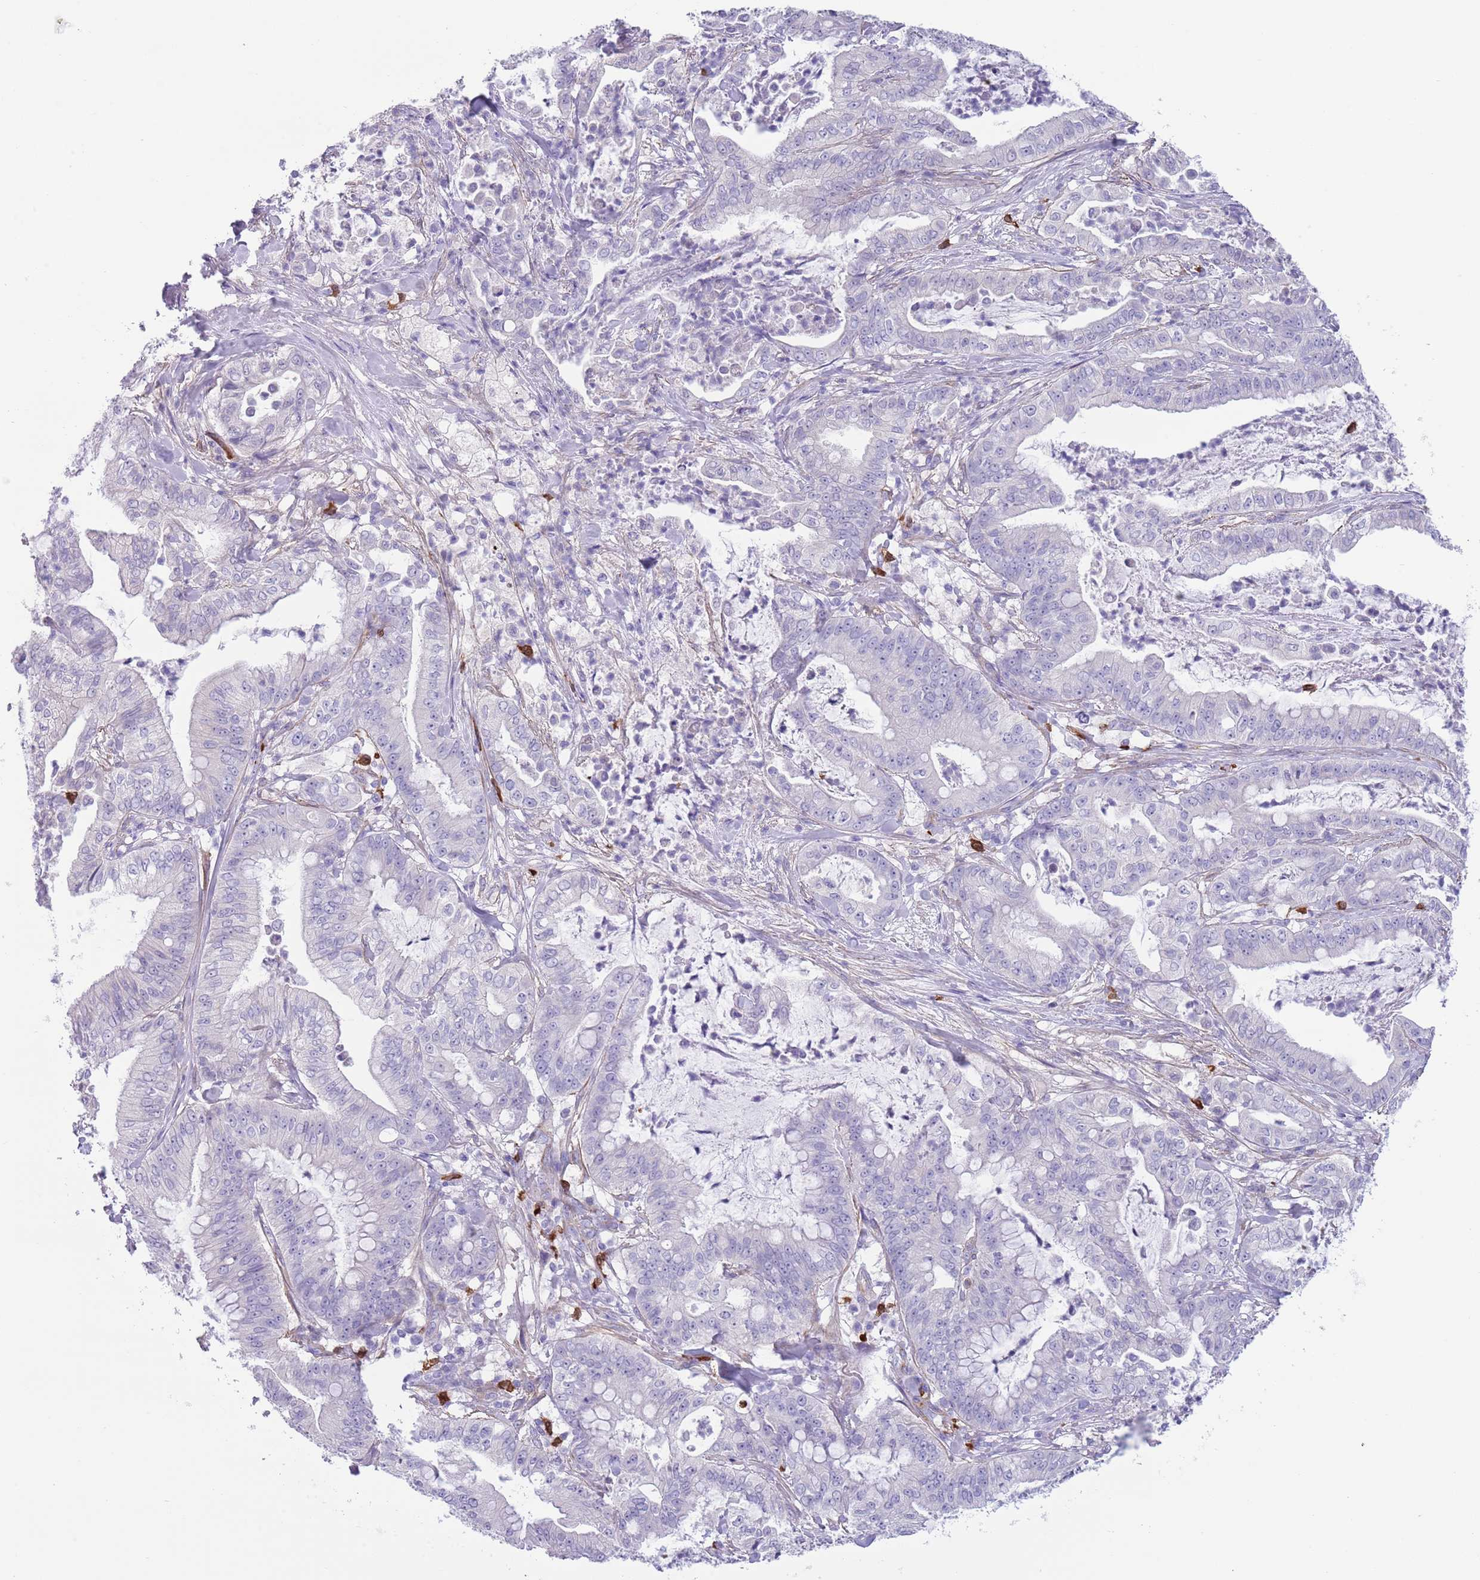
{"staining": {"intensity": "negative", "quantity": "none", "location": "none"}, "tissue": "pancreatic cancer", "cell_type": "Tumor cells", "image_type": "cancer", "snomed": [{"axis": "morphology", "description": "Adenocarcinoma, NOS"}, {"axis": "topography", "description": "Pancreas"}], "caption": "An IHC micrograph of adenocarcinoma (pancreatic) is shown. There is no staining in tumor cells of adenocarcinoma (pancreatic).", "gene": "TSGA13", "patient": {"sex": "male", "age": 71}}